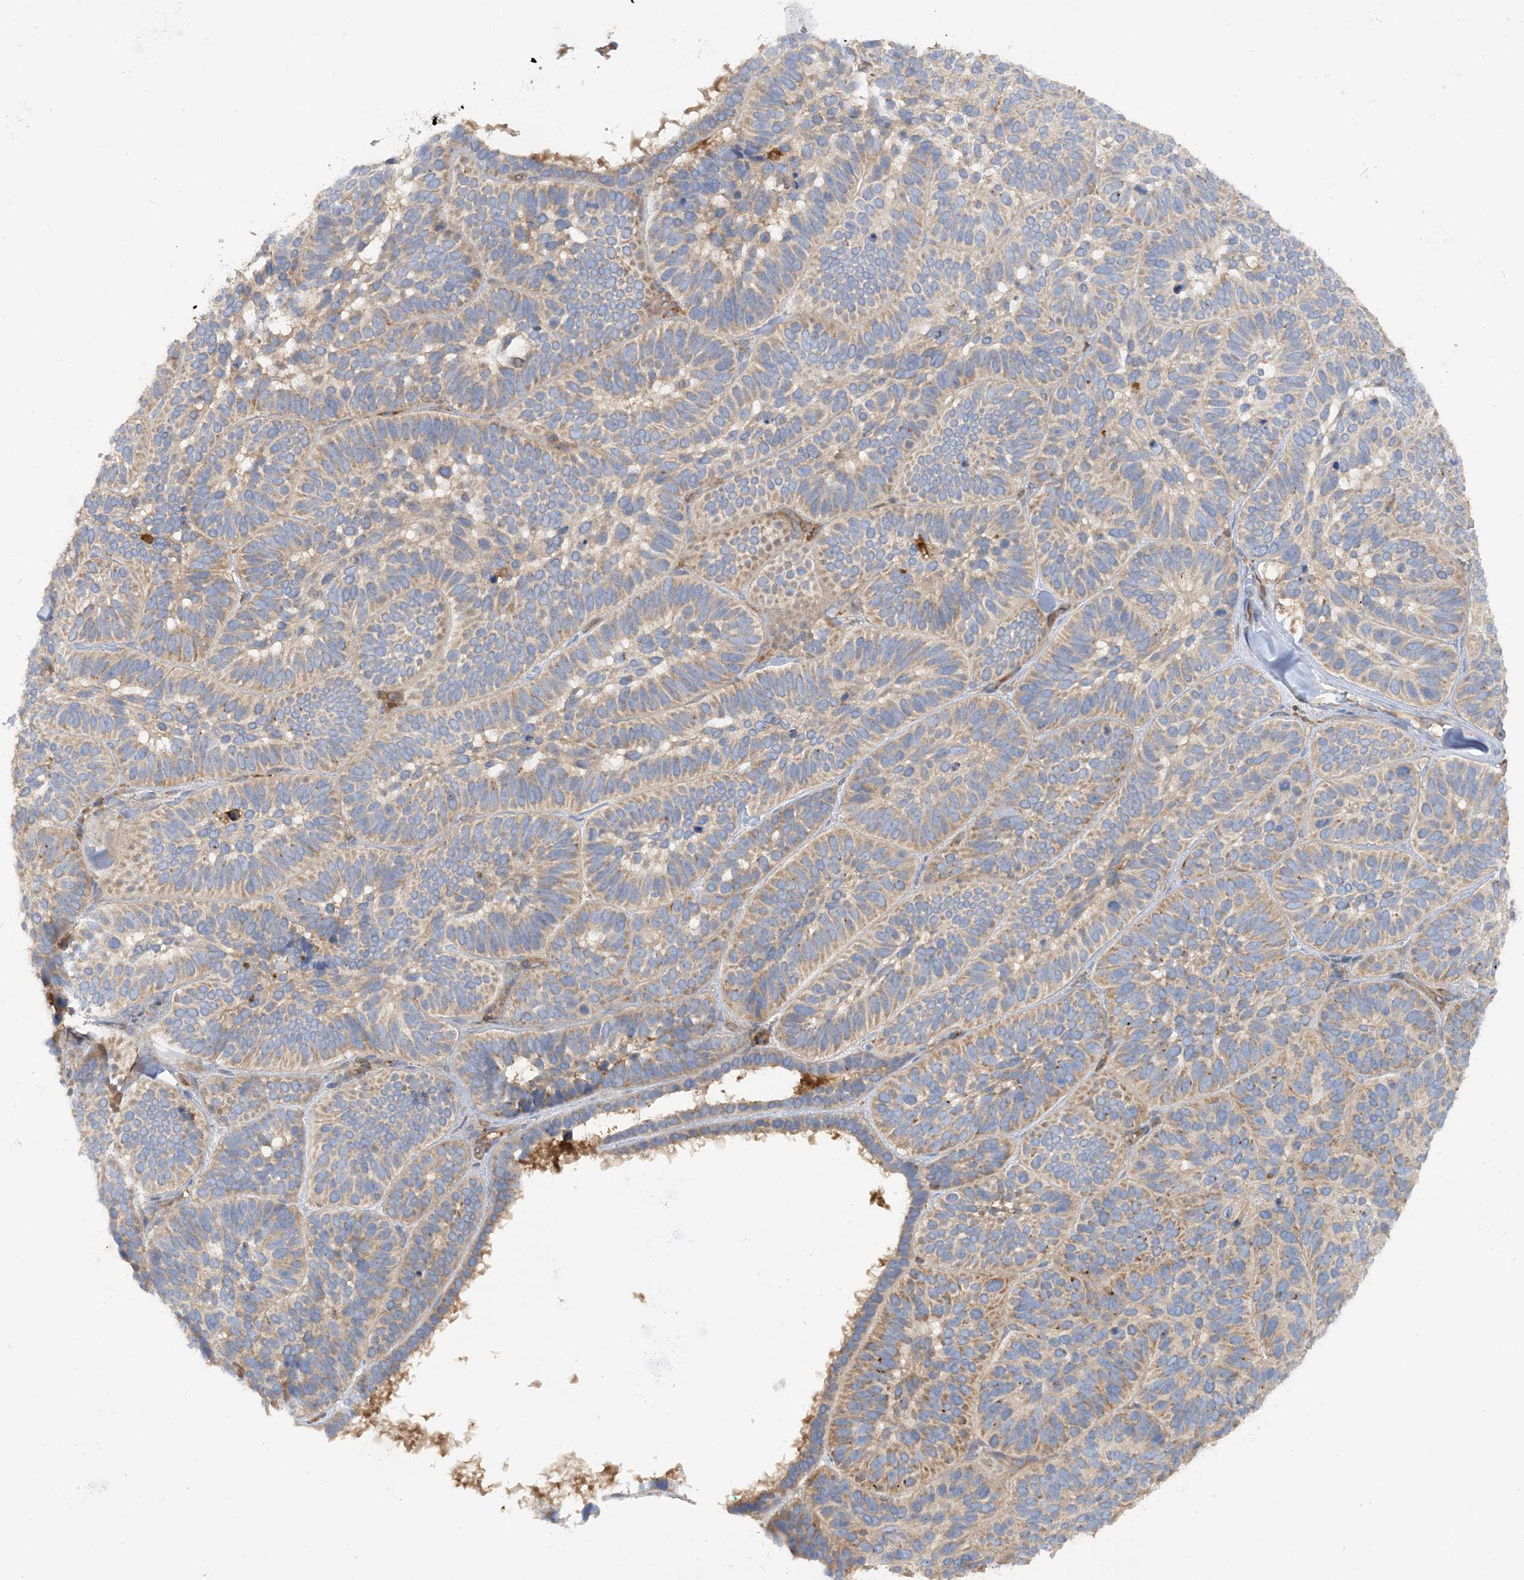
{"staining": {"intensity": "weak", "quantity": ">75%", "location": "cytoplasmic/membranous"}, "tissue": "skin cancer", "cell_type": "Tumor cells", "image_type": "cancer", "snomed": [{"axis": "morphology", "description": "Basal cell carcinoma"}, {"axis": "topography", "description": "Skin"}], "caption": "The histopathology image displays immunohistochemical staining of basal cell carcinoma (skin). There is weak cytoplasmic/membranous positivity is identified in approximately >75% of tumor cells. (DAB = brown stain, brightfield microscopy at high magnification).", "gene": "SFMBT2", "patient": {"sex": "male", "age": 62}}